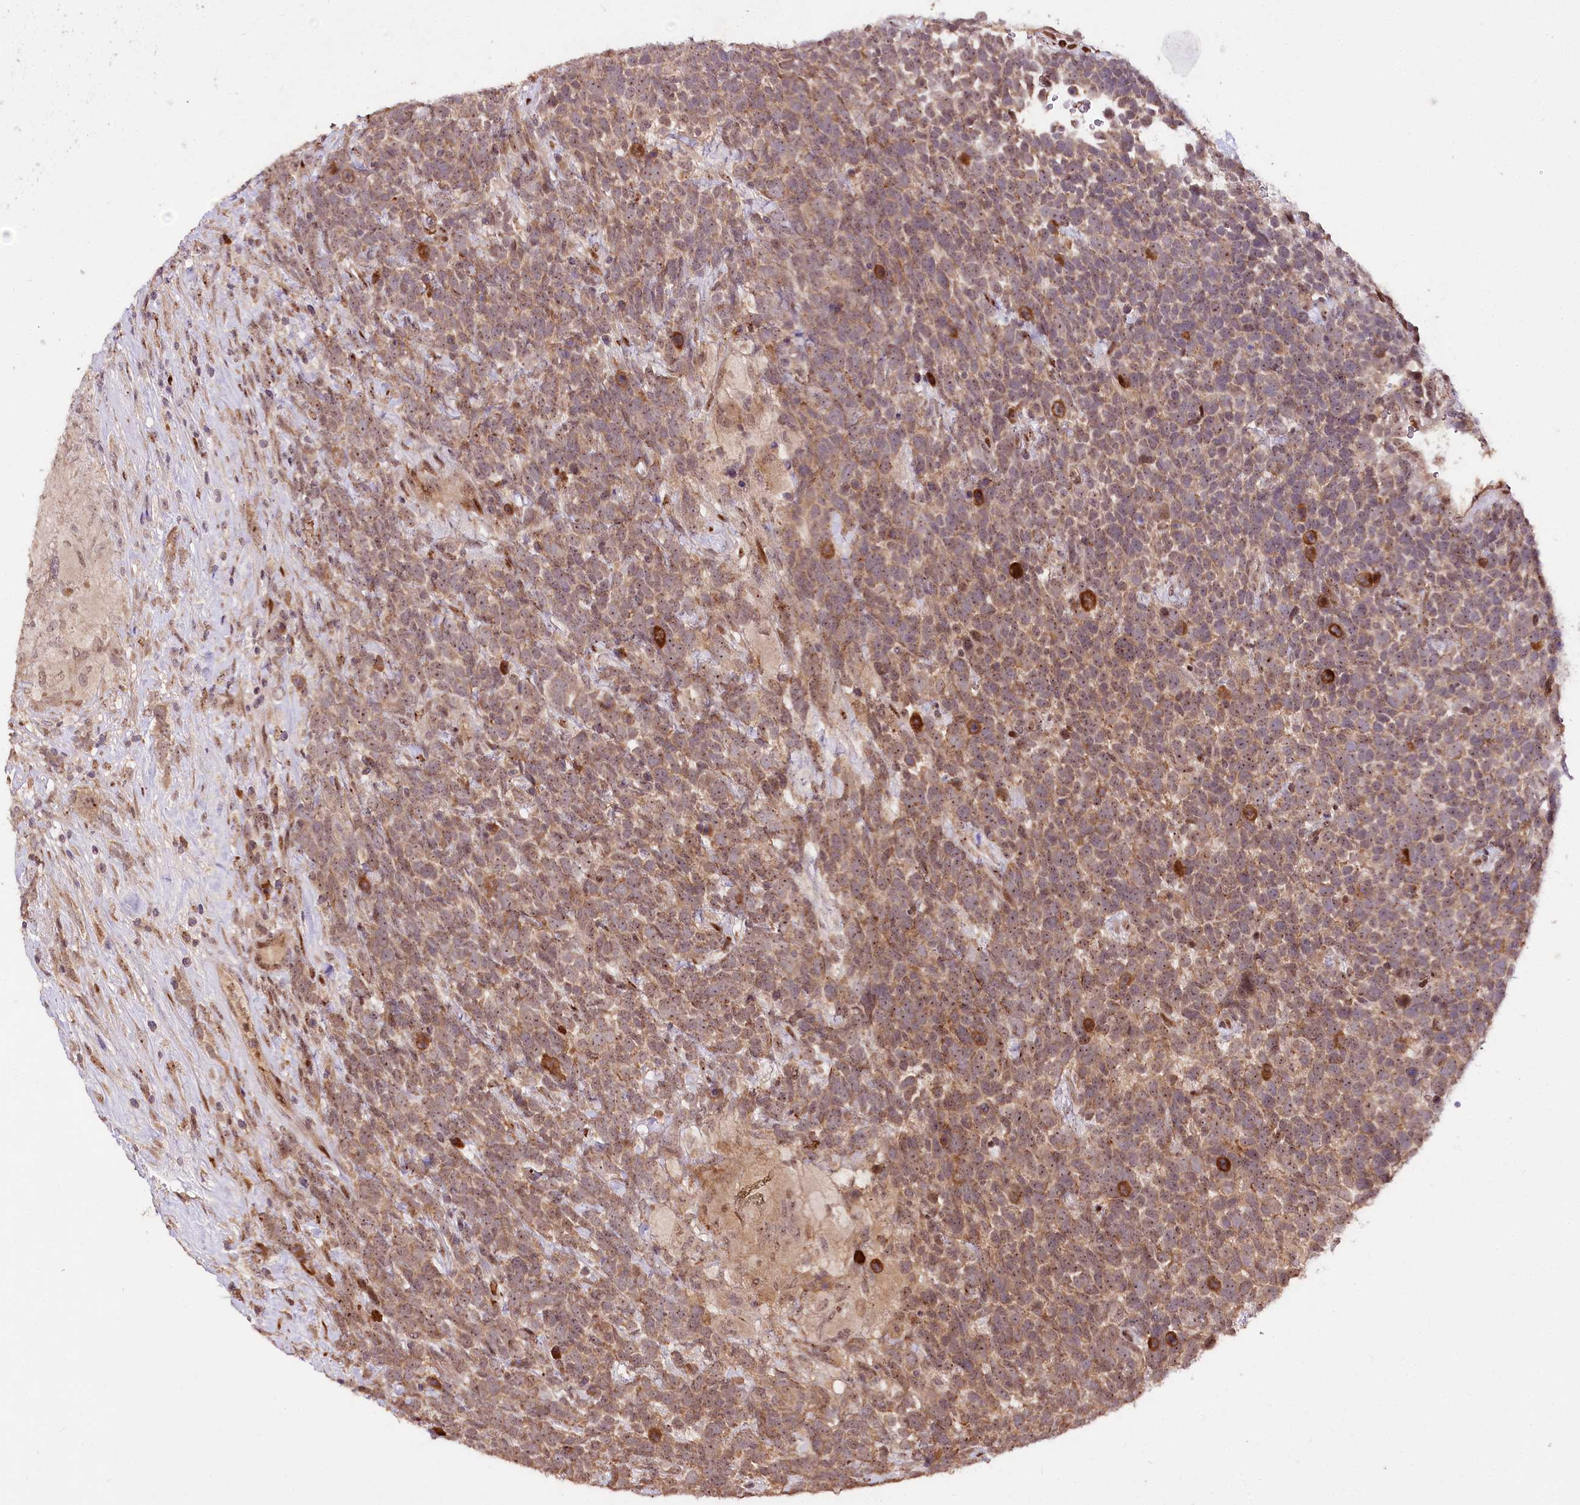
{"staining": {"intensity": "moderate", "quantity": ">75%", "location": "cytoplasmic/membranous"}, "tissue": "urothelial cancer", "cell_type": "Tumor cells", "image_type": "cancer", "snomed": [{"axis": "morphology", "description": "Urothelial carcinoma, High grade"}, {"axis": "topography", "description": "Urinary bladder"}], "caption": "The photomicrograph displays staining of urothelial cancer, revealing moderate cytoplasmic/membranous protein positivity (brown color) within tumor cells.", "gene": "DMP1", "patient": {"sex": "female", "age": 82}}